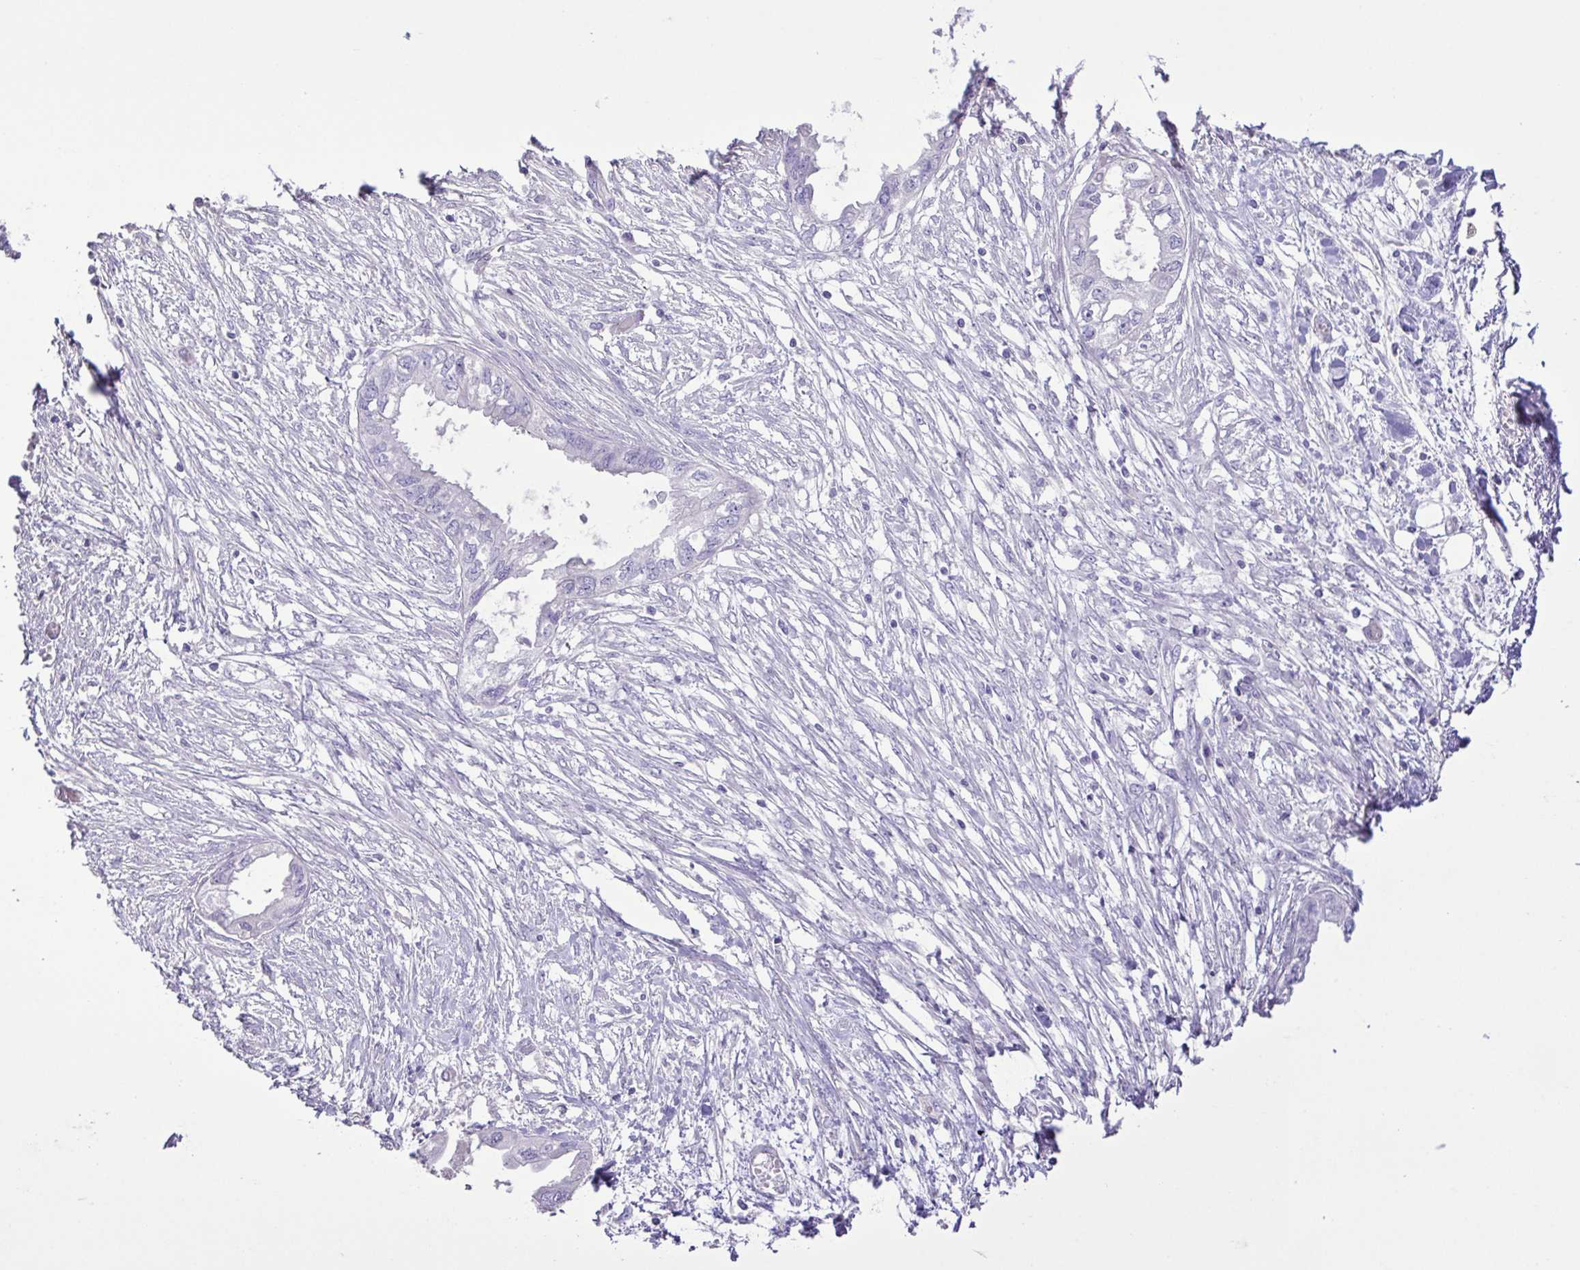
{"staining": {"intensity": "negative", "quantity": "none", "location": "none"}, "tissue": "endometrial cancer", "cell_type": "Tumor cells", "image_type": "cancer", "snomed": [{"axis": "morphology", "description": "Adenocarcinoma, NOS"}, {"axis": "morphology", "description": "Adenocarcinoma, metastatic, NOS"}, {"axis": "topography", "description": "Adipose tissue"}, {"axis": "topography", "description": "Endometrium"}], "caption": "The image displays no significant positivity in tumor cells of adenocarcinoma (endometrial). (DAB immunohistochemistry, high magnification).", "gene": "FLT1", "patient": {"sex": "female", "age": 67}}